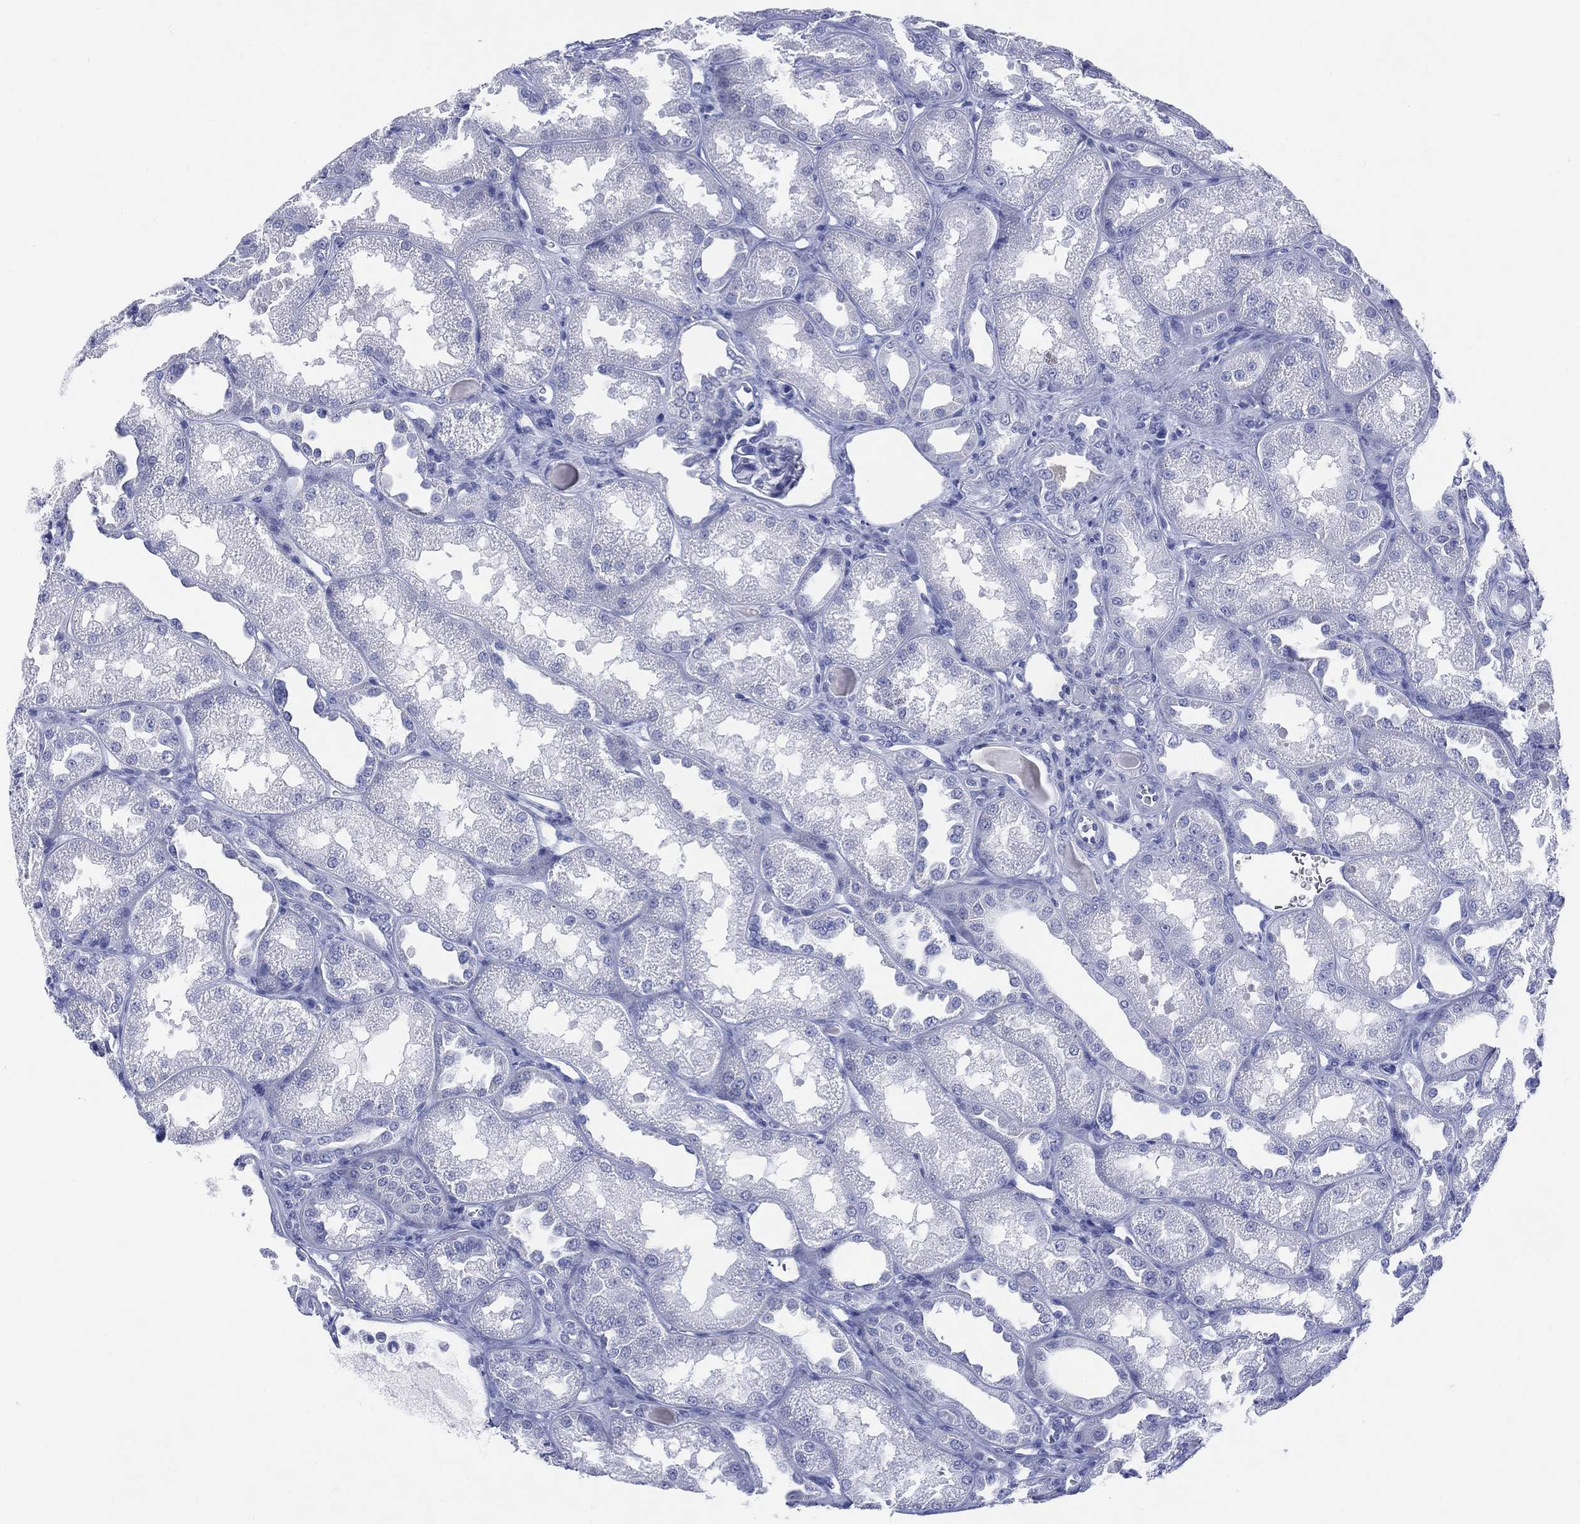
{"staining": {"intensity": "negative", "quantity": "none", "location": "none"}, "tissue": "kidney", "cell_type": "Cells in glomeruli", "image_type": "normal", "snomed": [{"axis": "morphology", "description": "Normal tissue, NOS"}, {"axis": "topography", "description": "Kidney"}], "caption": "Cells in glomeruli show no significant protein staining in normal kidney.", "gene": "ENSG00000285953", "patient": {"sex": "male", "age": 61}}